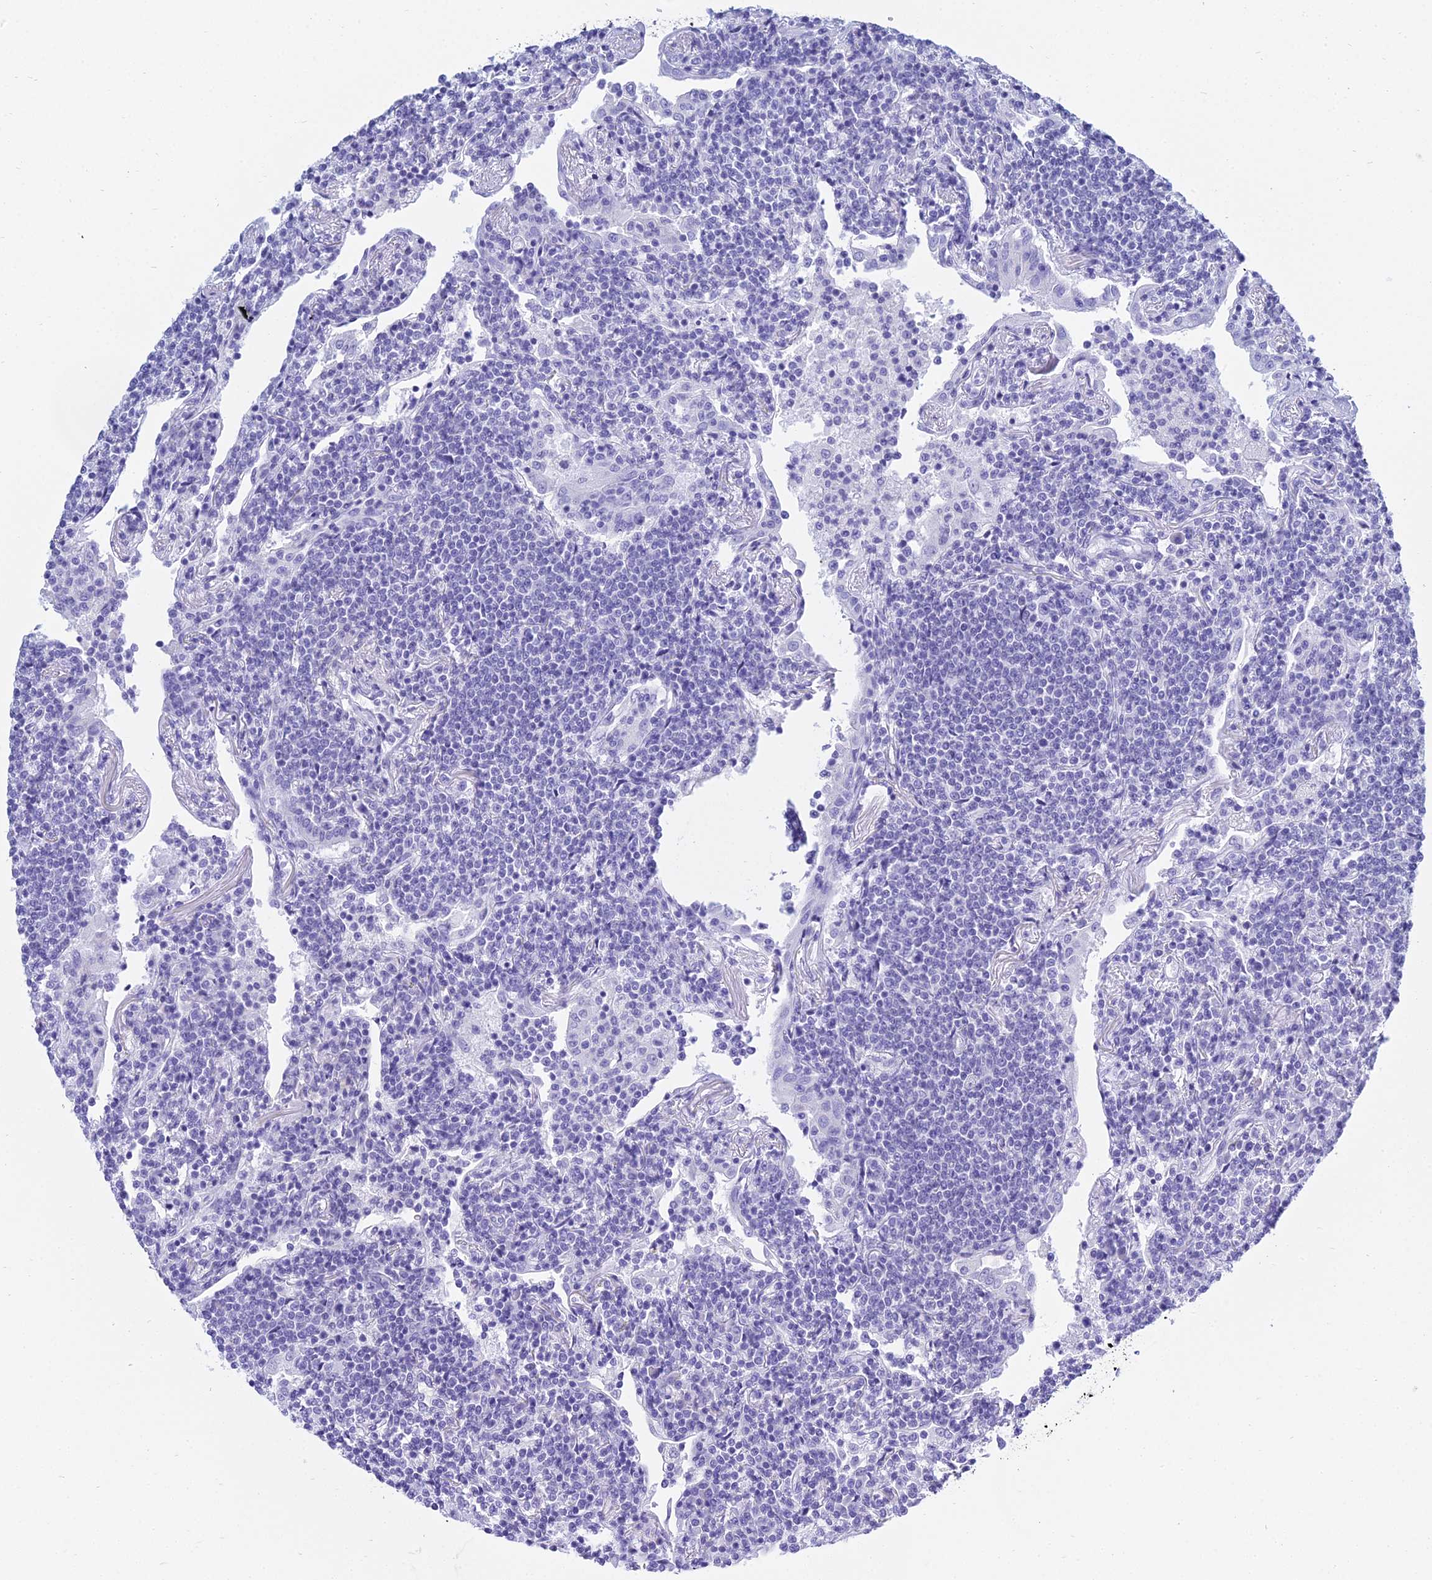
{"staining": {"intensity": "negative", "quantity": "none", "location": "none"}, "tissue": "lymphoma", "cell_type": "Tumor cells", "image_type": "cancer", "snomed": [{"axis": "morphology", "description": "Malignant lymphoma, non-Hodgkin's type, Low grade"}, {"axis": "topography", "description": "Lung"}], "caption": "Immunohistochemistry (IHC) image of human lymphoma stained for a protein (brown), which reveals no expression in tumor cells.", "gene": "PATE4", "patient": {"sex": "female", "age": 71}}